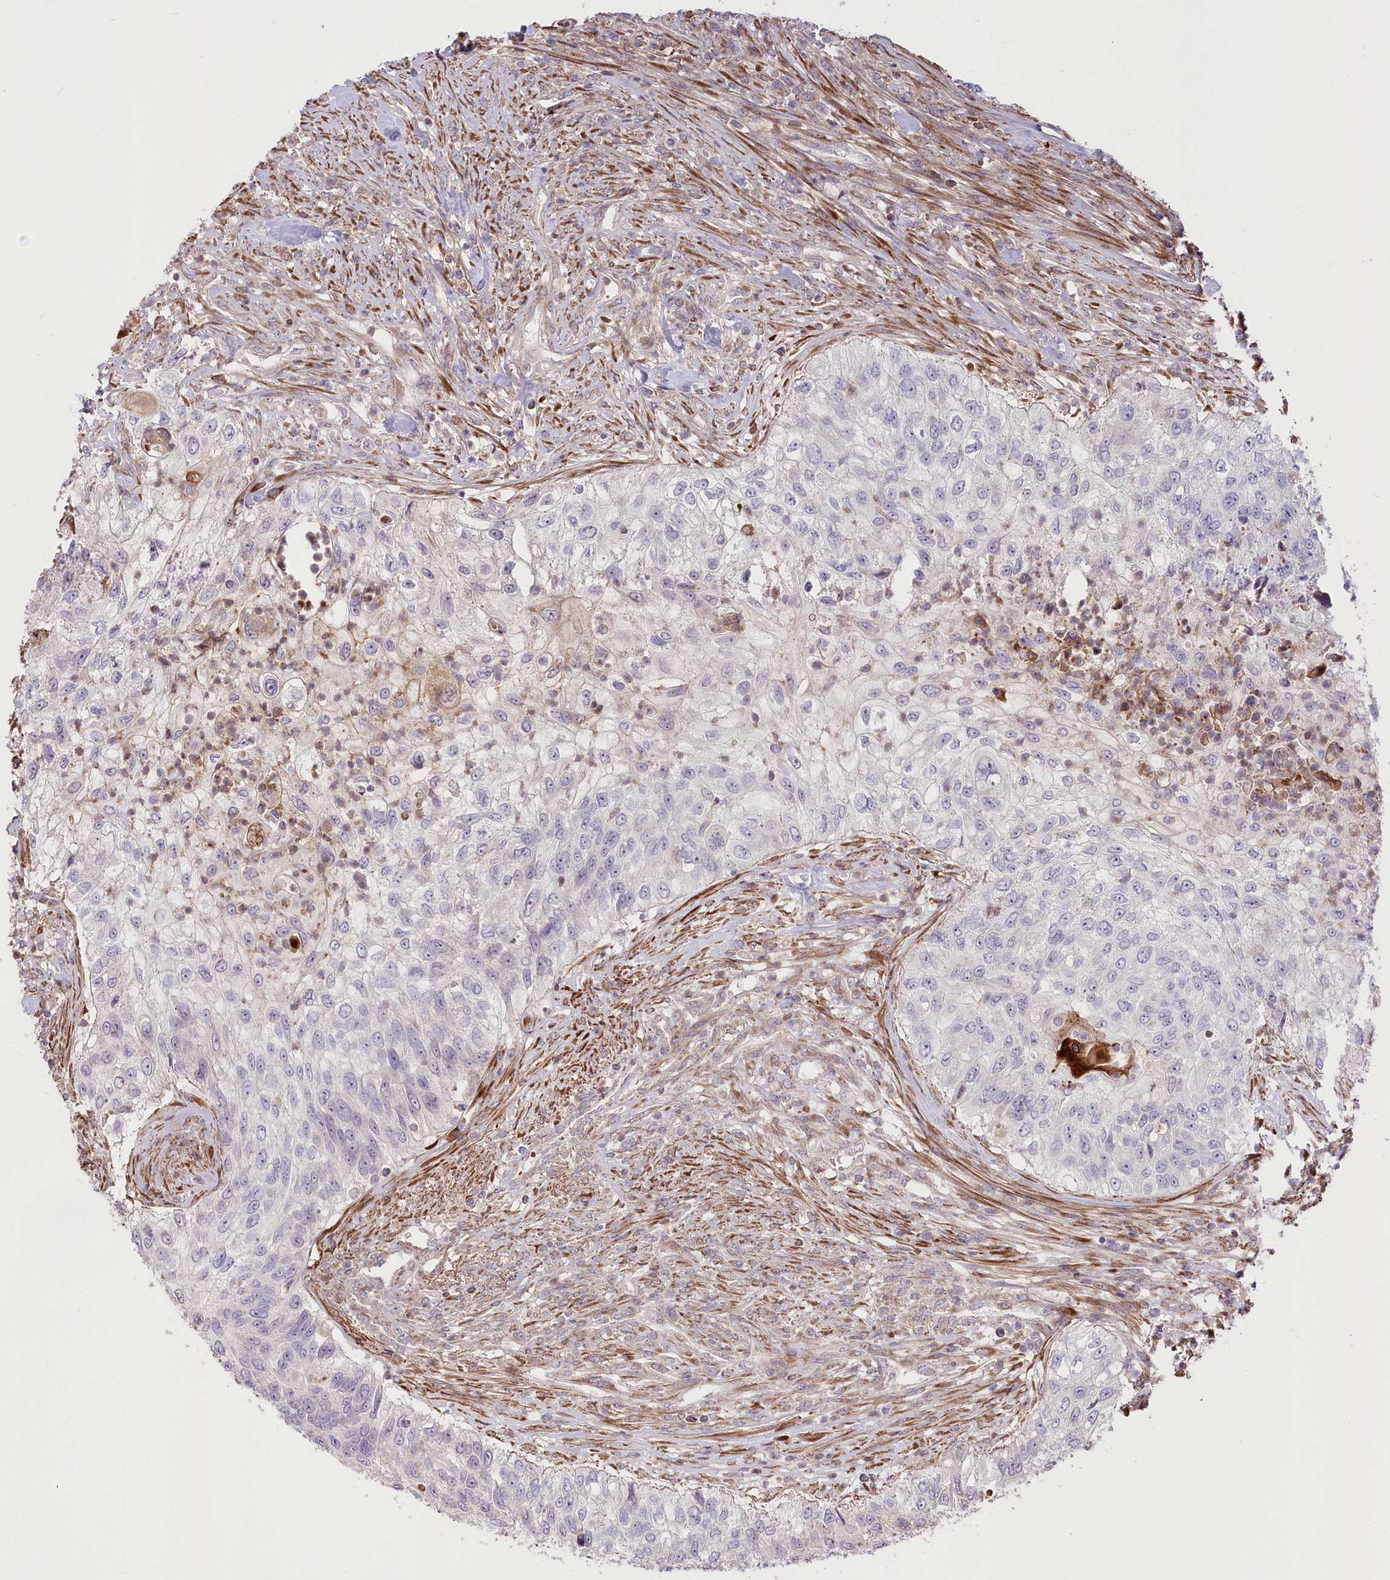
{"staining": {"intensity": "negative", "quantity": "none", "location": "none"}, "tissue": "urothelial cancer", "cell_type": "Tumor cells", "image_type": "cancer", "snomed": [{"axis": "morphology", "description": "Urothelial carcinoma, High grade"}, {"axis": "topography", "description": "Urinary bladder"}], "caption": "High power microscopy image of an IHC image of high-grade urothelial carcinoma, revealing no significant positivity in tumor cells.", "gene": "RNF24", "patient": {"sex": "female", "age": 60}}